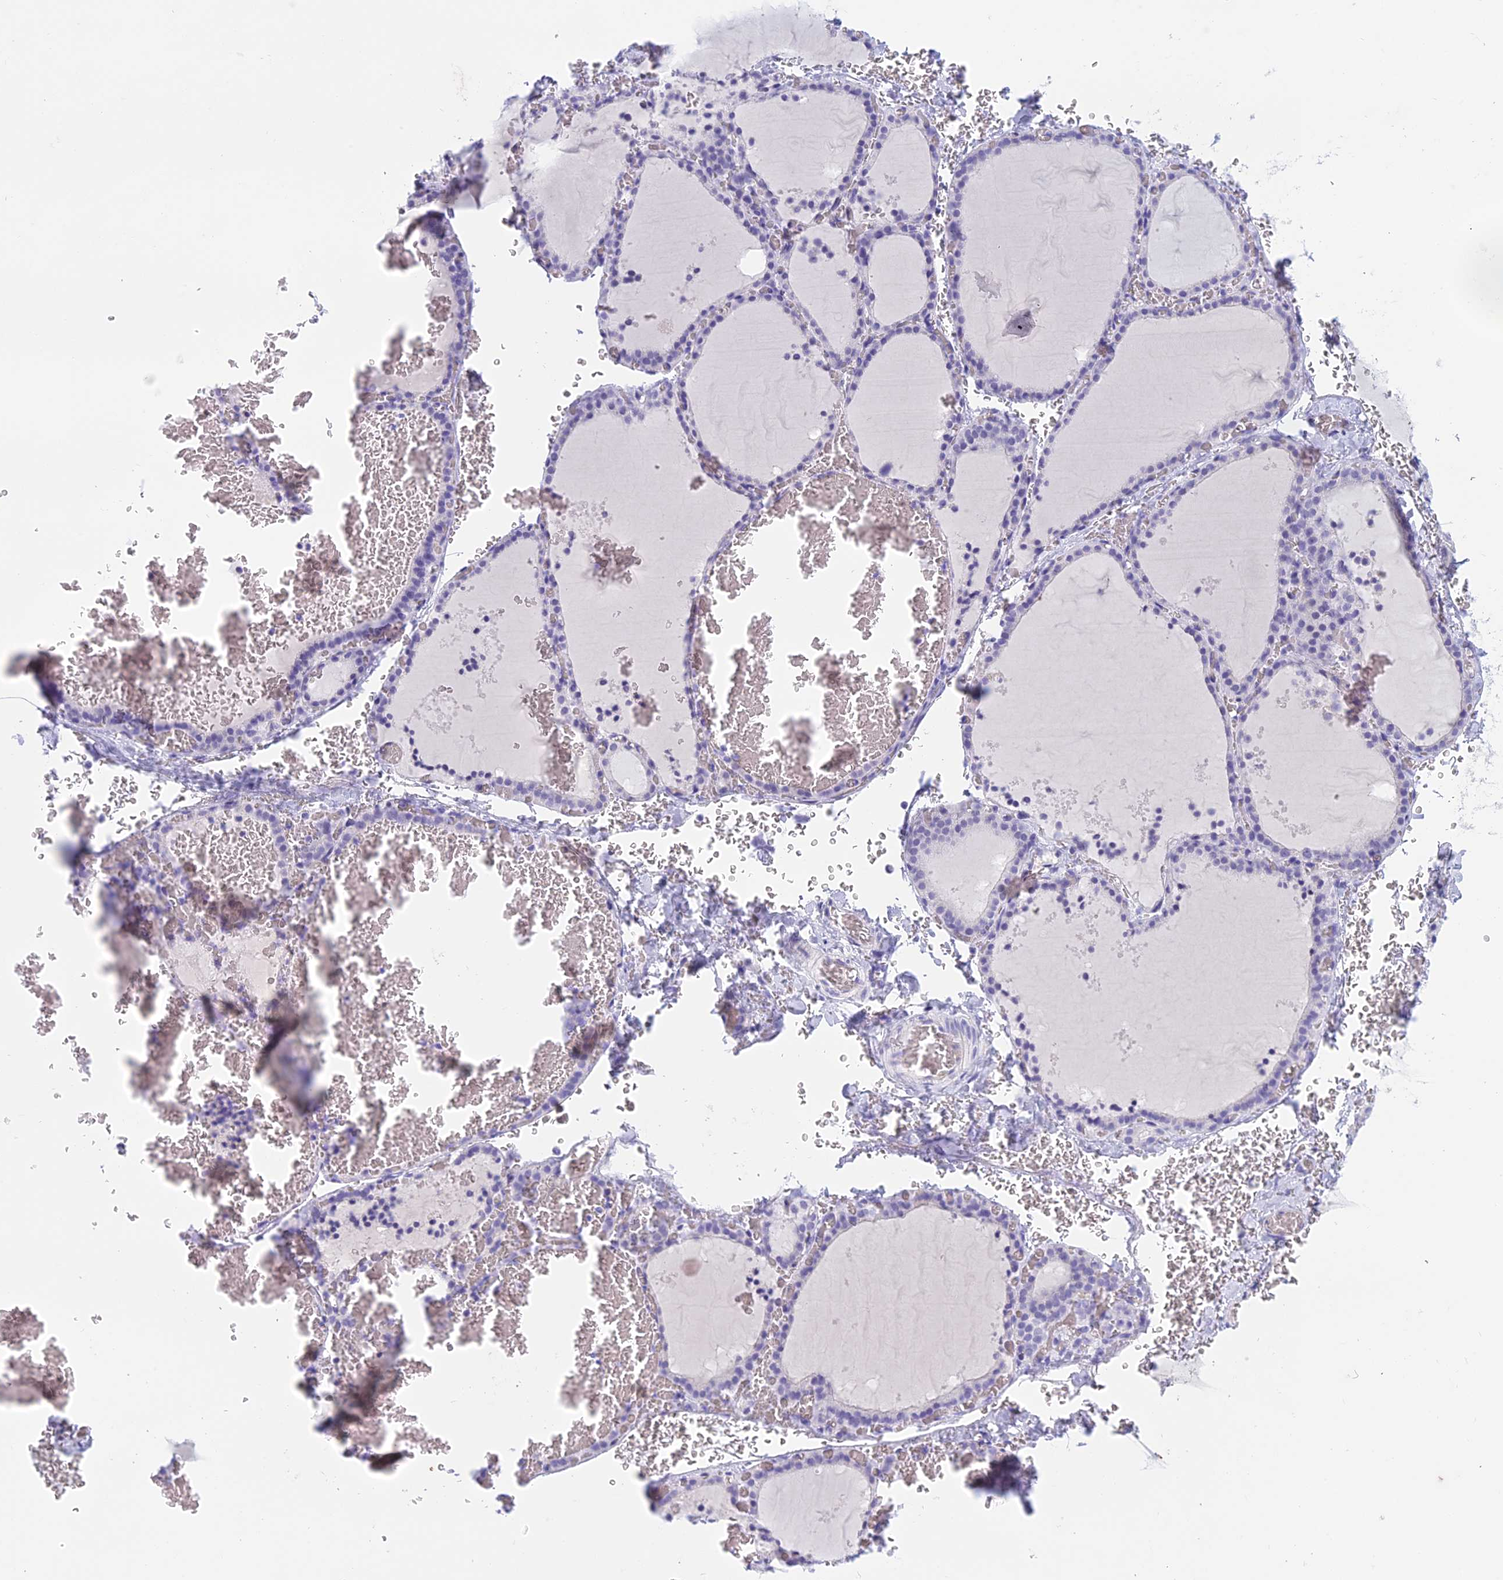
{"staining": {"intensity": "negative", "quantity": "none", "location": "none"}, "tissue": "thyroid gland", "cell_type": "Glandular cells", "image_type": "normal", "snomed": [{"axis": "morphology", "description": "Normal tissue, NOS"}, {"axis": "topography", "description": "Thyroid gland"}], "caption": "Immunohistochemistry (IHC) of normal human thyroid gland exhibits no staining in glandular cells.", "gene": "TMEM161B", "patient": {"sex": "female", "age": 39}}